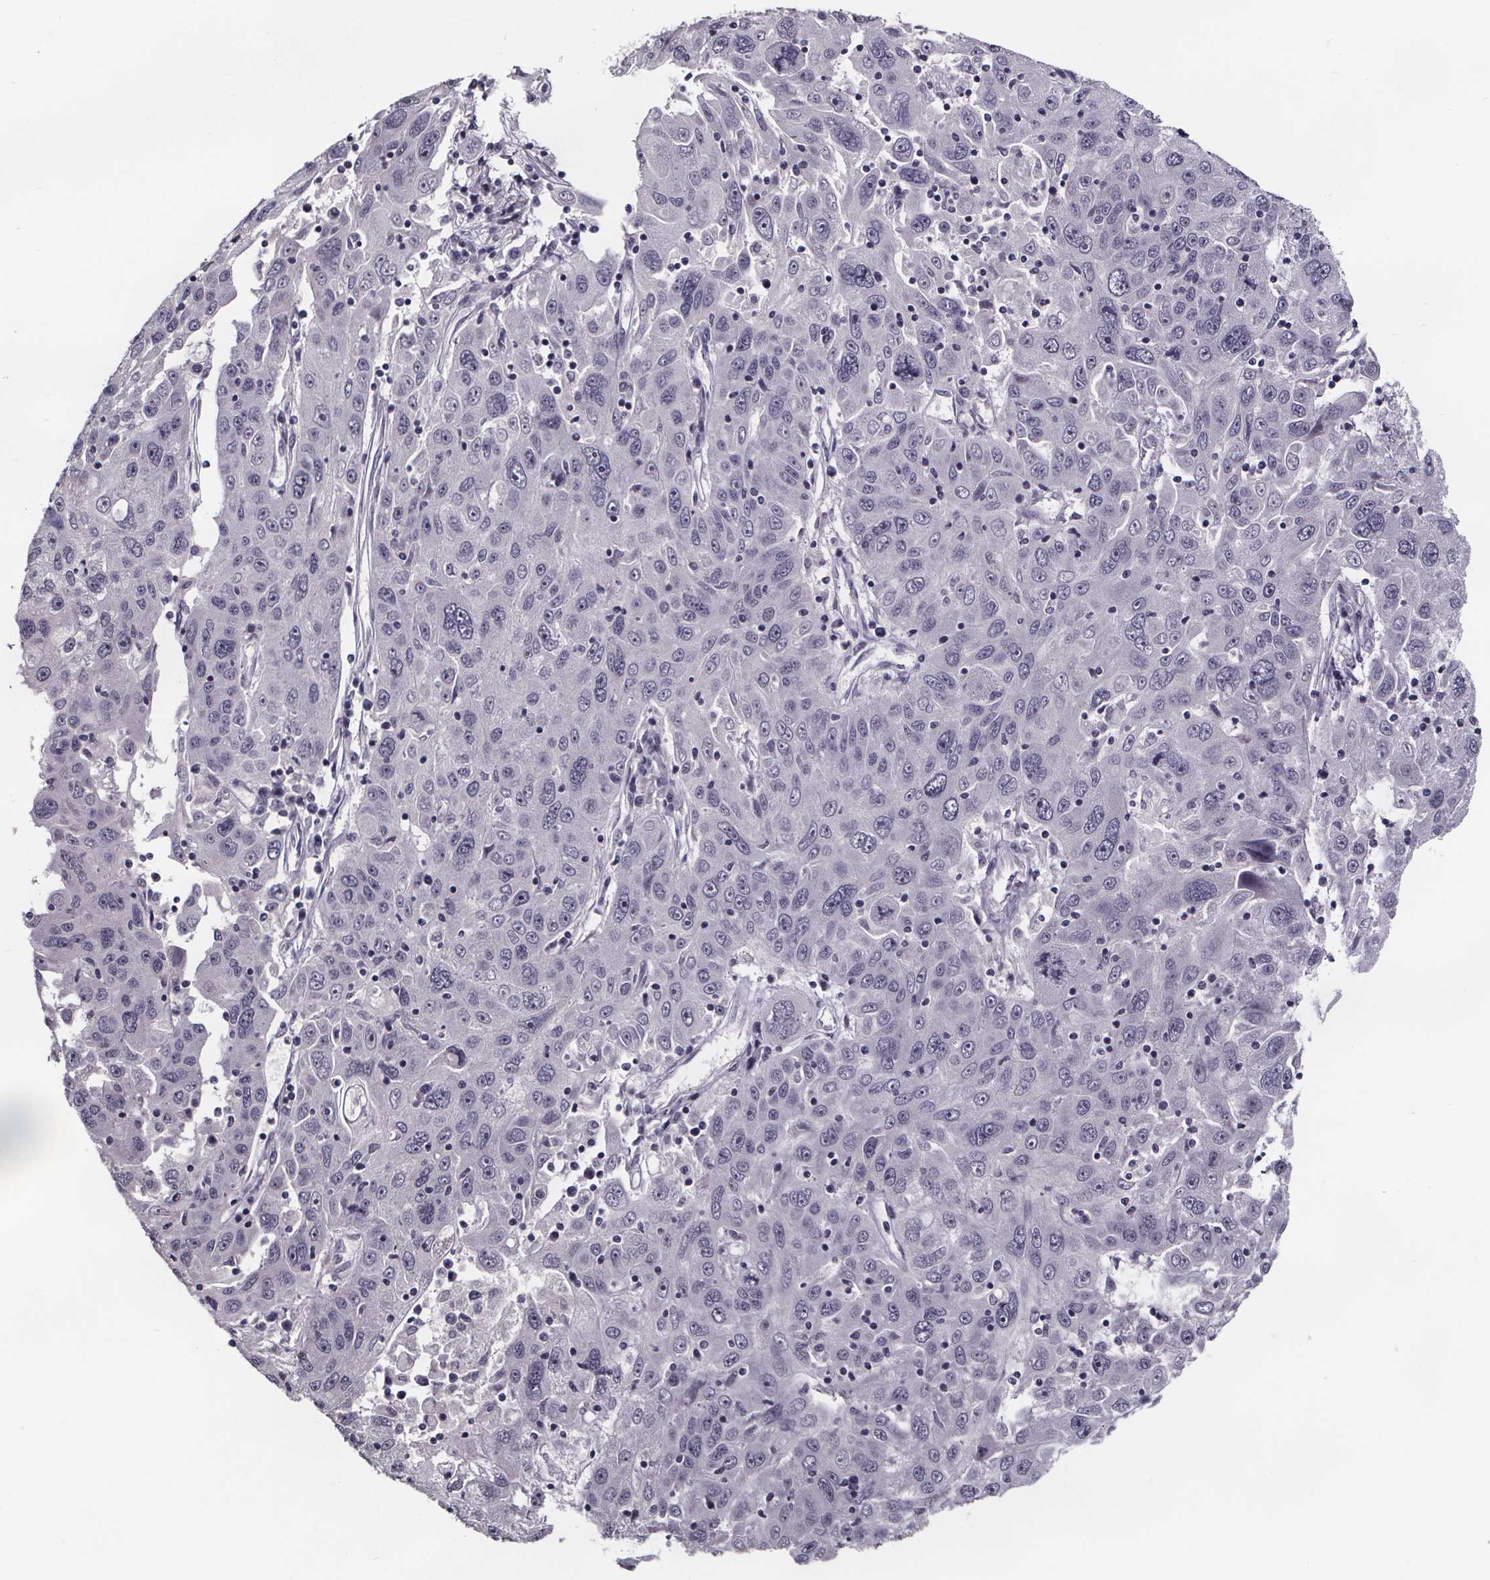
{"staining": {"intensity": "negative", "quantity": "none", "location": "none"}, "tissue": "stomach cancer", "cell_type": "Tumor cells", "image_type": "cancer", "snomed": [{"axis": "morphology", "description": "Adenocarcinoma, NOS"}, {"axis": "topography", "description": "Stomach"}], "caption": "Immunohistochemical staining of stomach cancer (adenocarcinoma) reveals no significant positivity in tumor cells. Brightfield microscopy of immunohistochemistry stained with DAB (brown) and hematoxylin (blue), captured at high magnification.", "gene": "AR", "patient": {"sex": "male", "age": 56}}